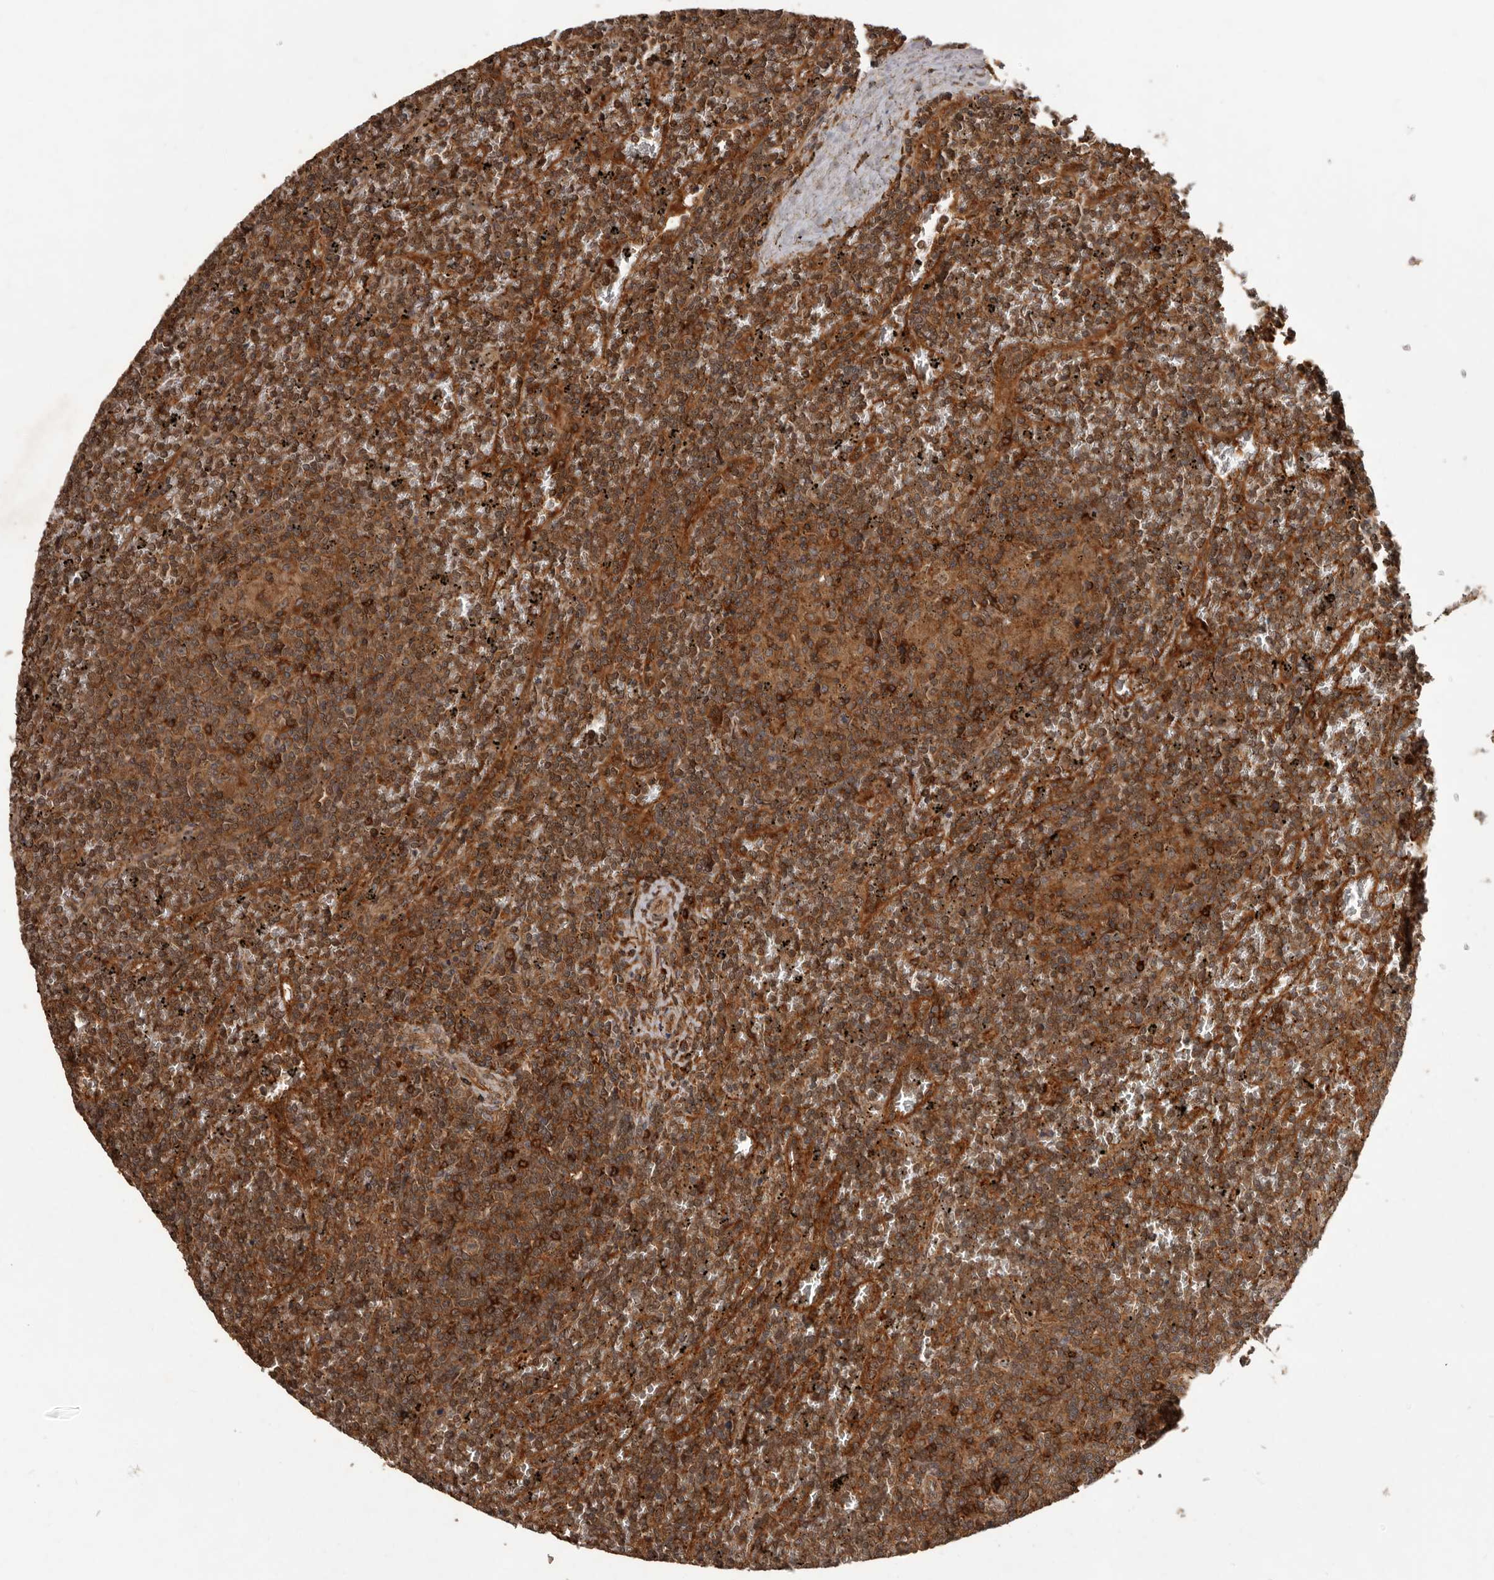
{"staining": {"intensity": "strong", "quantity": ">75%", "location": "cytoplasmic/membranous"}, "tissue": "lymphoma", "cell_type": "Tumor cells", "image_type": "cancer", "snomed": [{"axis": "morphology", "description": "Malignant lymphoma, non-Hodgkin's type, Low grade"}, {"axis": "topography", "description": "Spleen"}], "caption": "This is an image of immunohistochemistry staining of lymphoma, which shows strong expression in the cytoplasmic/membranous of tumor cells.", "gene": "SLC22A3", "patient": {"sex": "female", "age": 19}}